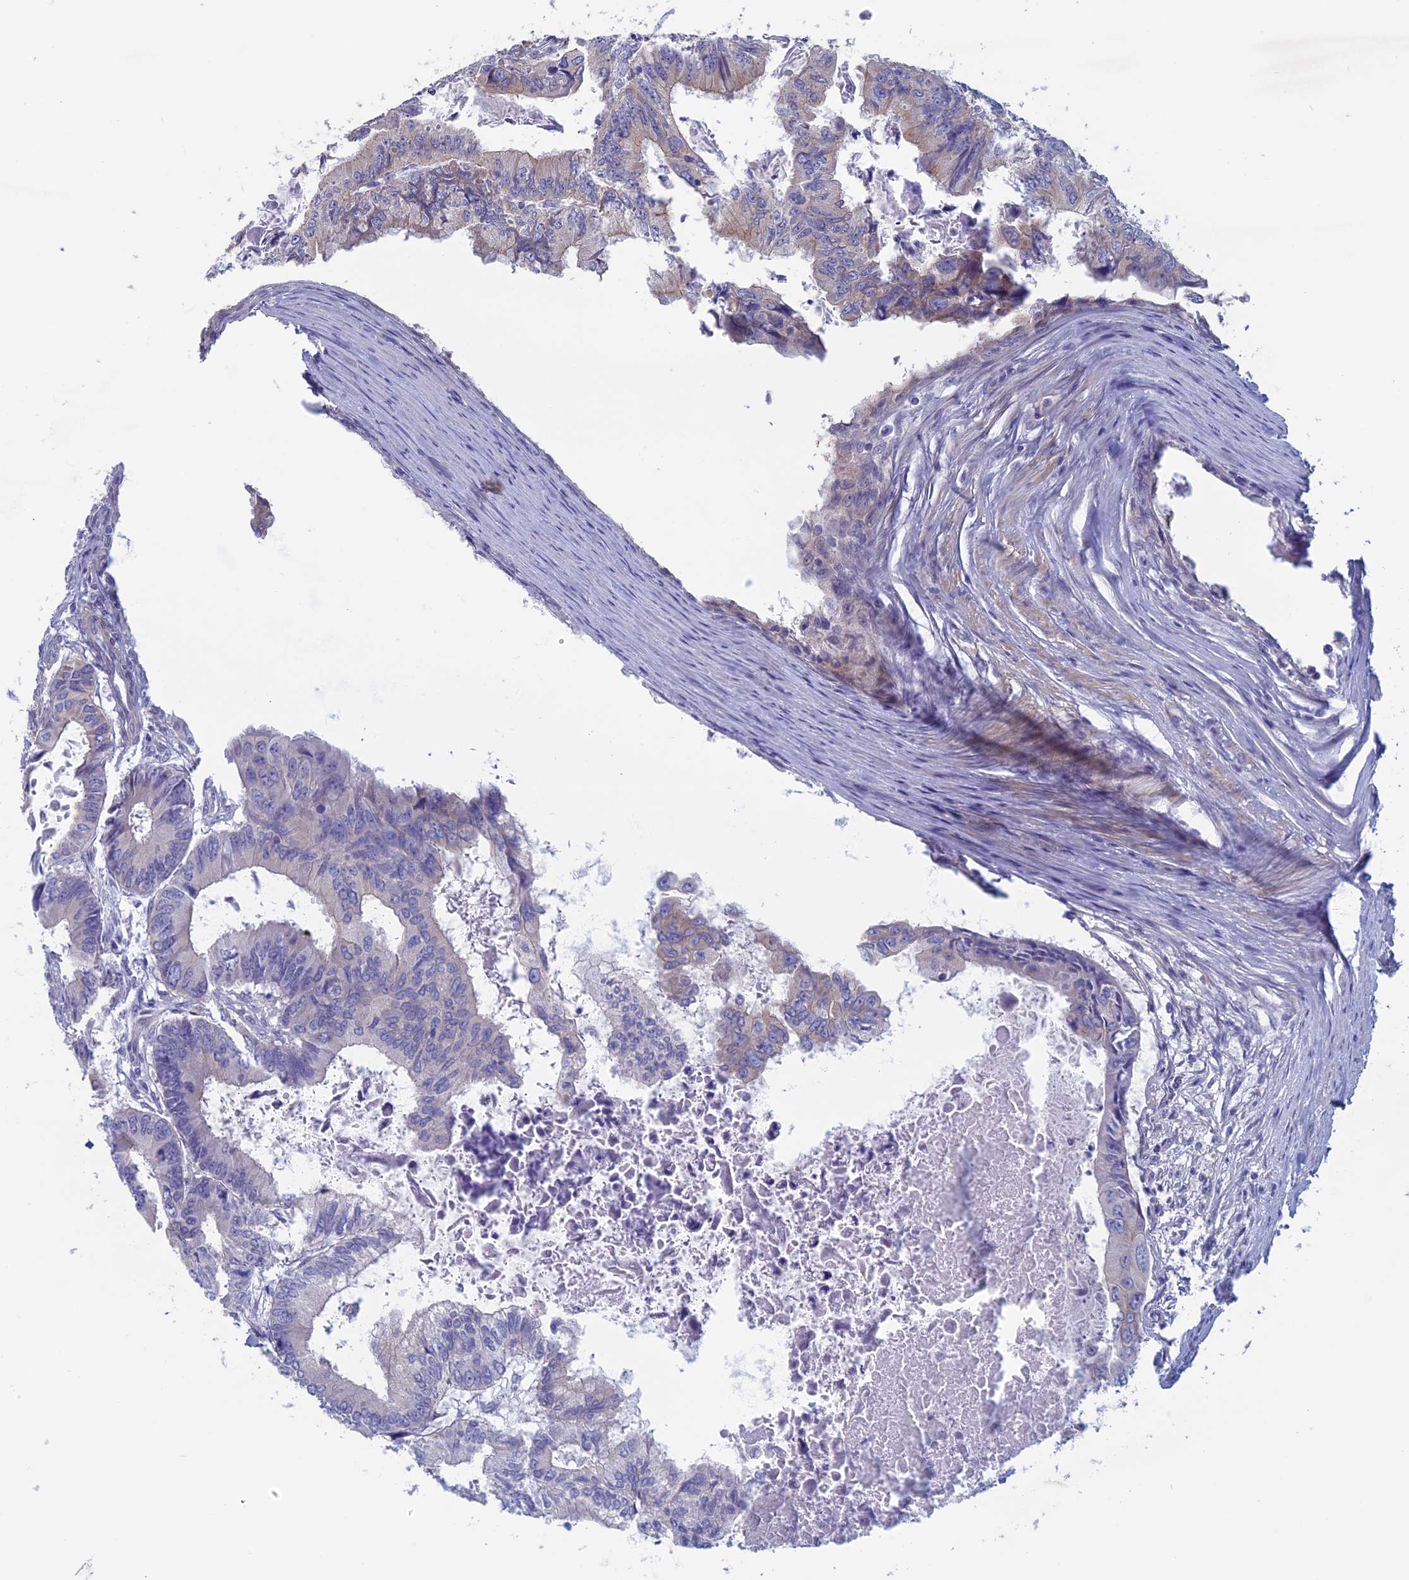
{"staining": {"intensity": "negative", "quantity": "none", "location": "none"}, "tissue": "colorectal cancer", "cell_type": "Tumor cells", "image_type": "cancer", "snomed": [{"axis": "morphology", "description": "Adenocarcinoma, NOS"}, {"axis": "topography", "description": "Colon"}], "caption": "Tumor cells show no significant expression in adenocarcinoma (colorectal).", "gene": "CNOT6L", "patient": {"sex": "male", "age": 85}}